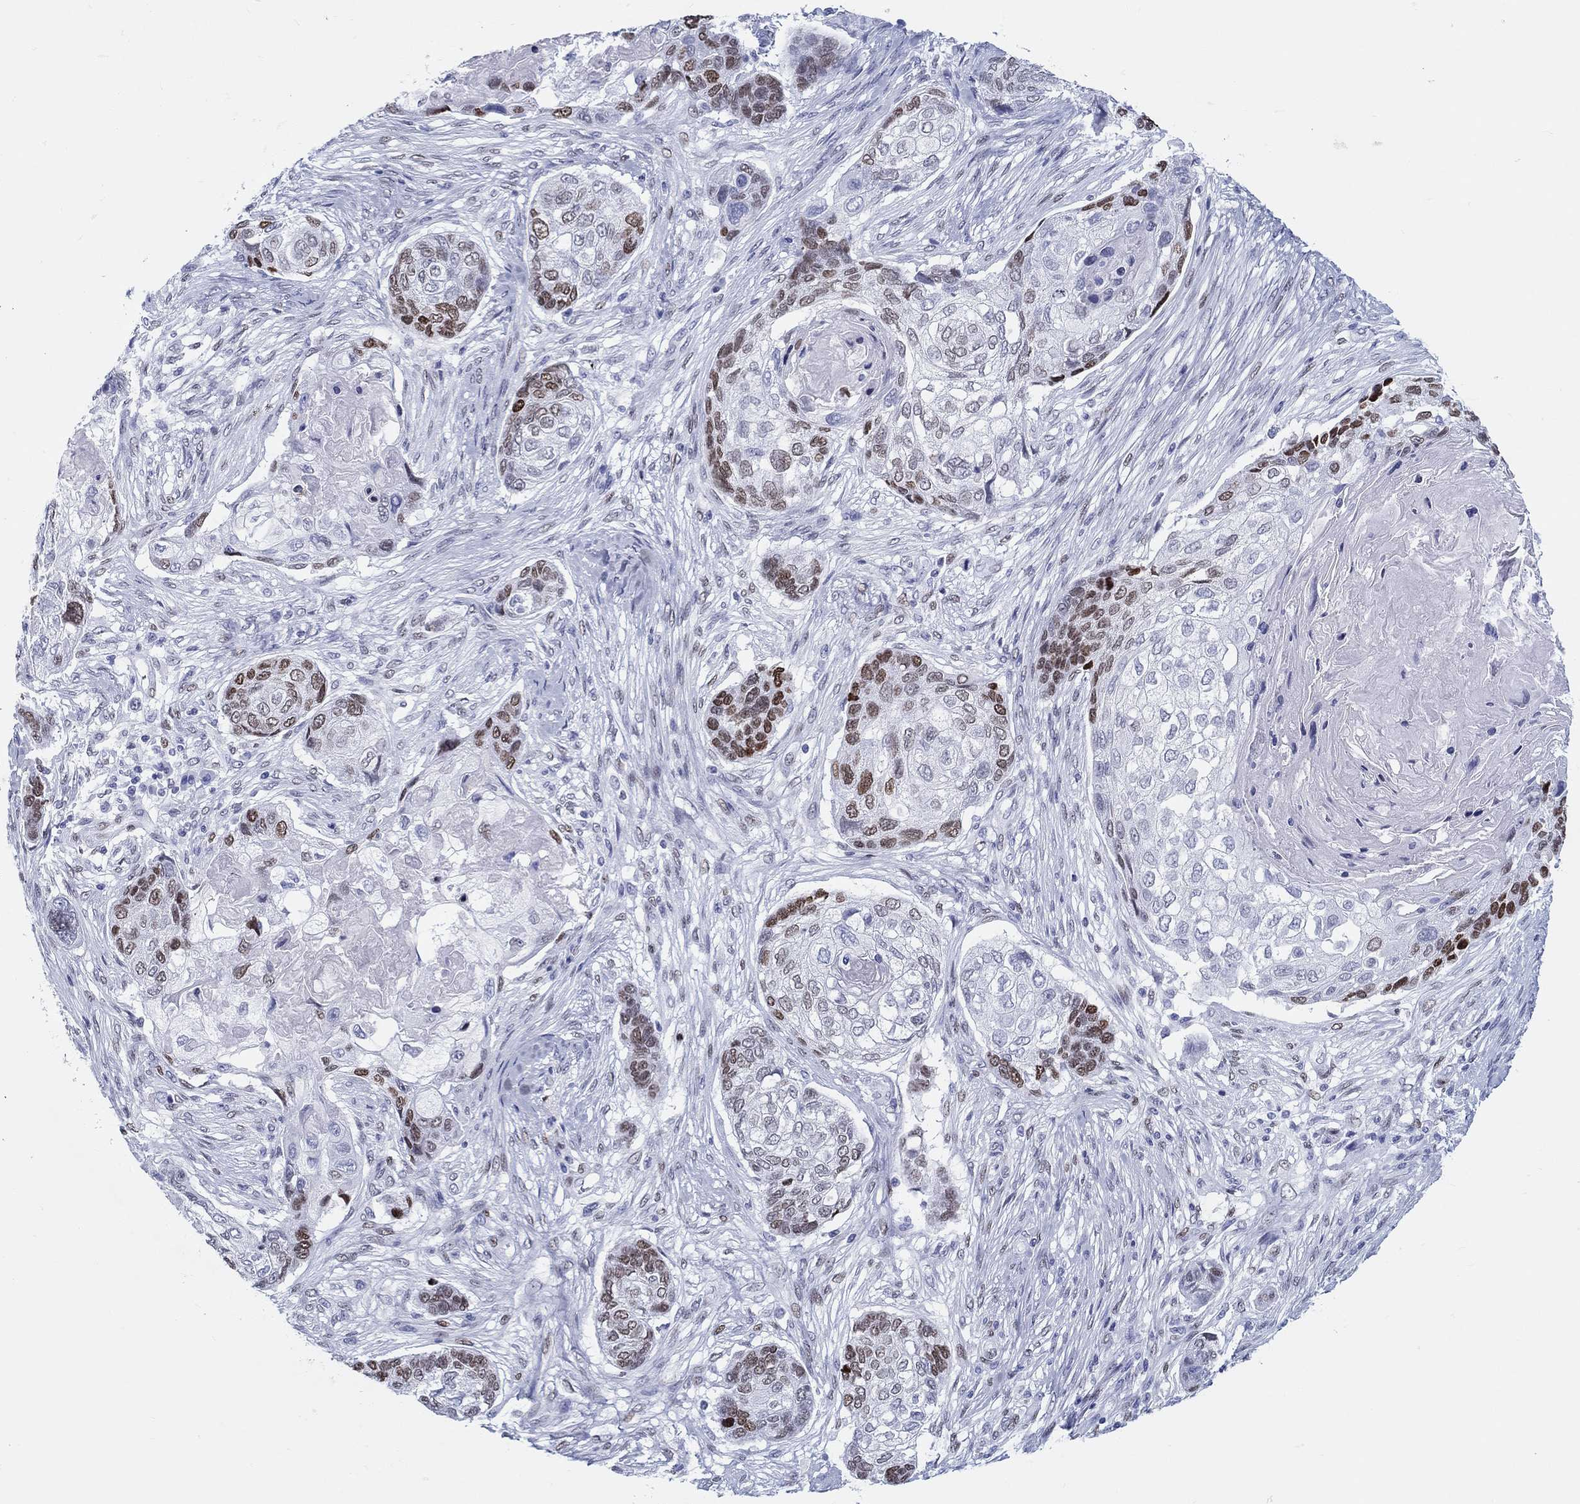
{"staining": {"intensity": "strong", "quantity": "<25%", "location": "nuclear"}, "tissue": "lung cancer", "cell_type": "Tumor cells", "image_type": "cancer", "snomed": [{"axis": "morphology", "description": "Normal tissue, NOS"}, {"axis": "morphology", "description": "Squamous cell carcinoma, NOS"}, {"axis": "topography", "description": "Bronchus"}, {"axis": "topography", "description": "Lung"}], "caption": "A histopathology image of lung cancer stained for a protein demonstrates strong nuclear brown staining in tumor cells.", "gene": "H1-1", "patient": {"sex": "male", "age": 69}}